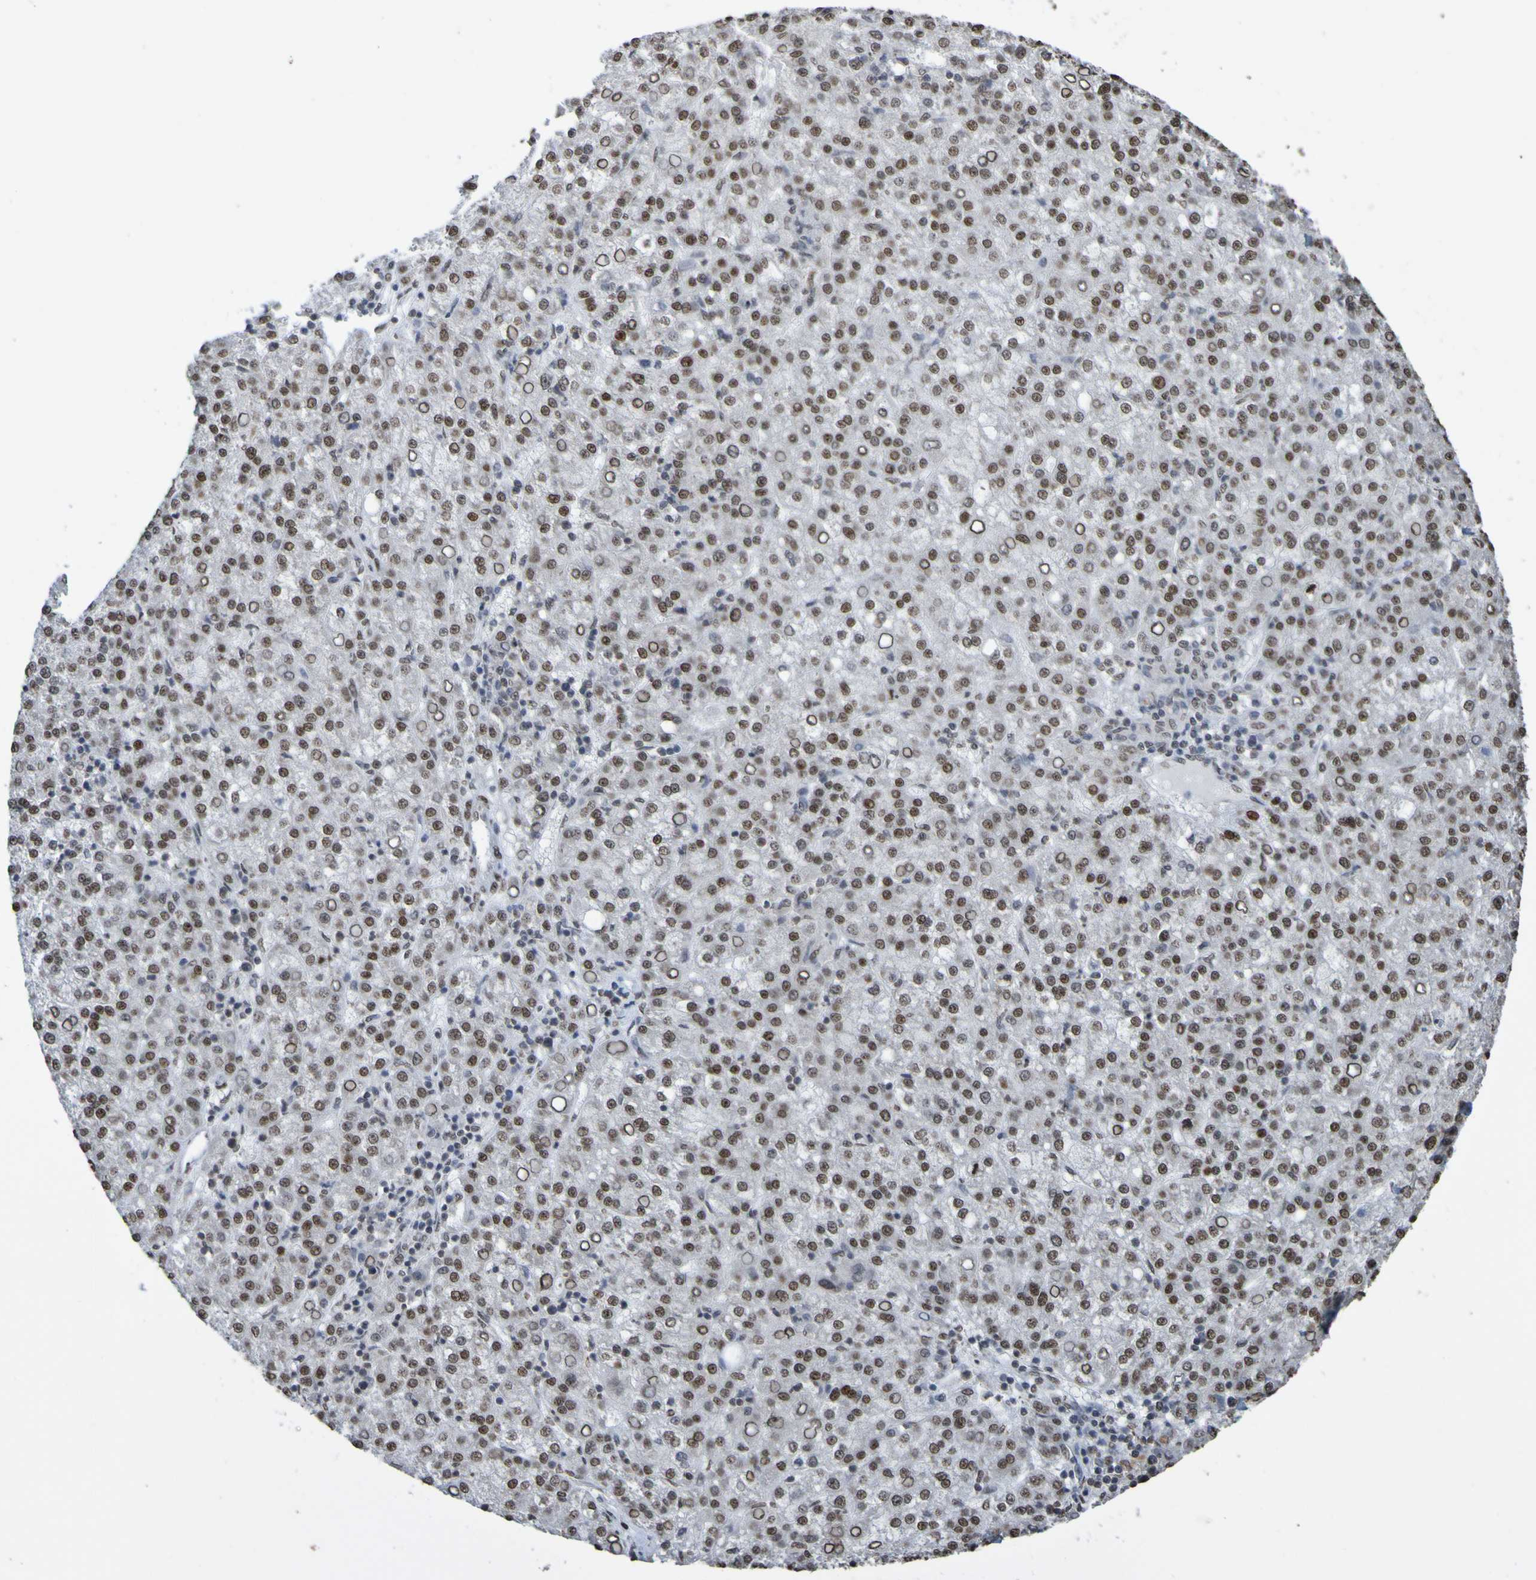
{"staining": {"intensity": "moderate", "quantity": "25%-75%", "location": "nuclear"}, "tissue": "liver cancer", "cell_type": "Tumor cells", "image_type": "cancer", "snomed": [{"axis": "morphology", "description": "Carcinoma, Hepatocellular, NOS"}, {"axis": "topography", "description": "Liver"}], "caption": "Immunohistochemistry of liver cancer reveals medium levels of moderate nuclear staining in about 25%-75% of tumor cells. The staining is performed using DAB (3,3'-diaminobenzidine) brown chromogen to label protein expression. The nuclei are counter-stained blue using hematoxylin.", "gene": "ALKBH2", "patient": {"sex": "female", "age": 58}}